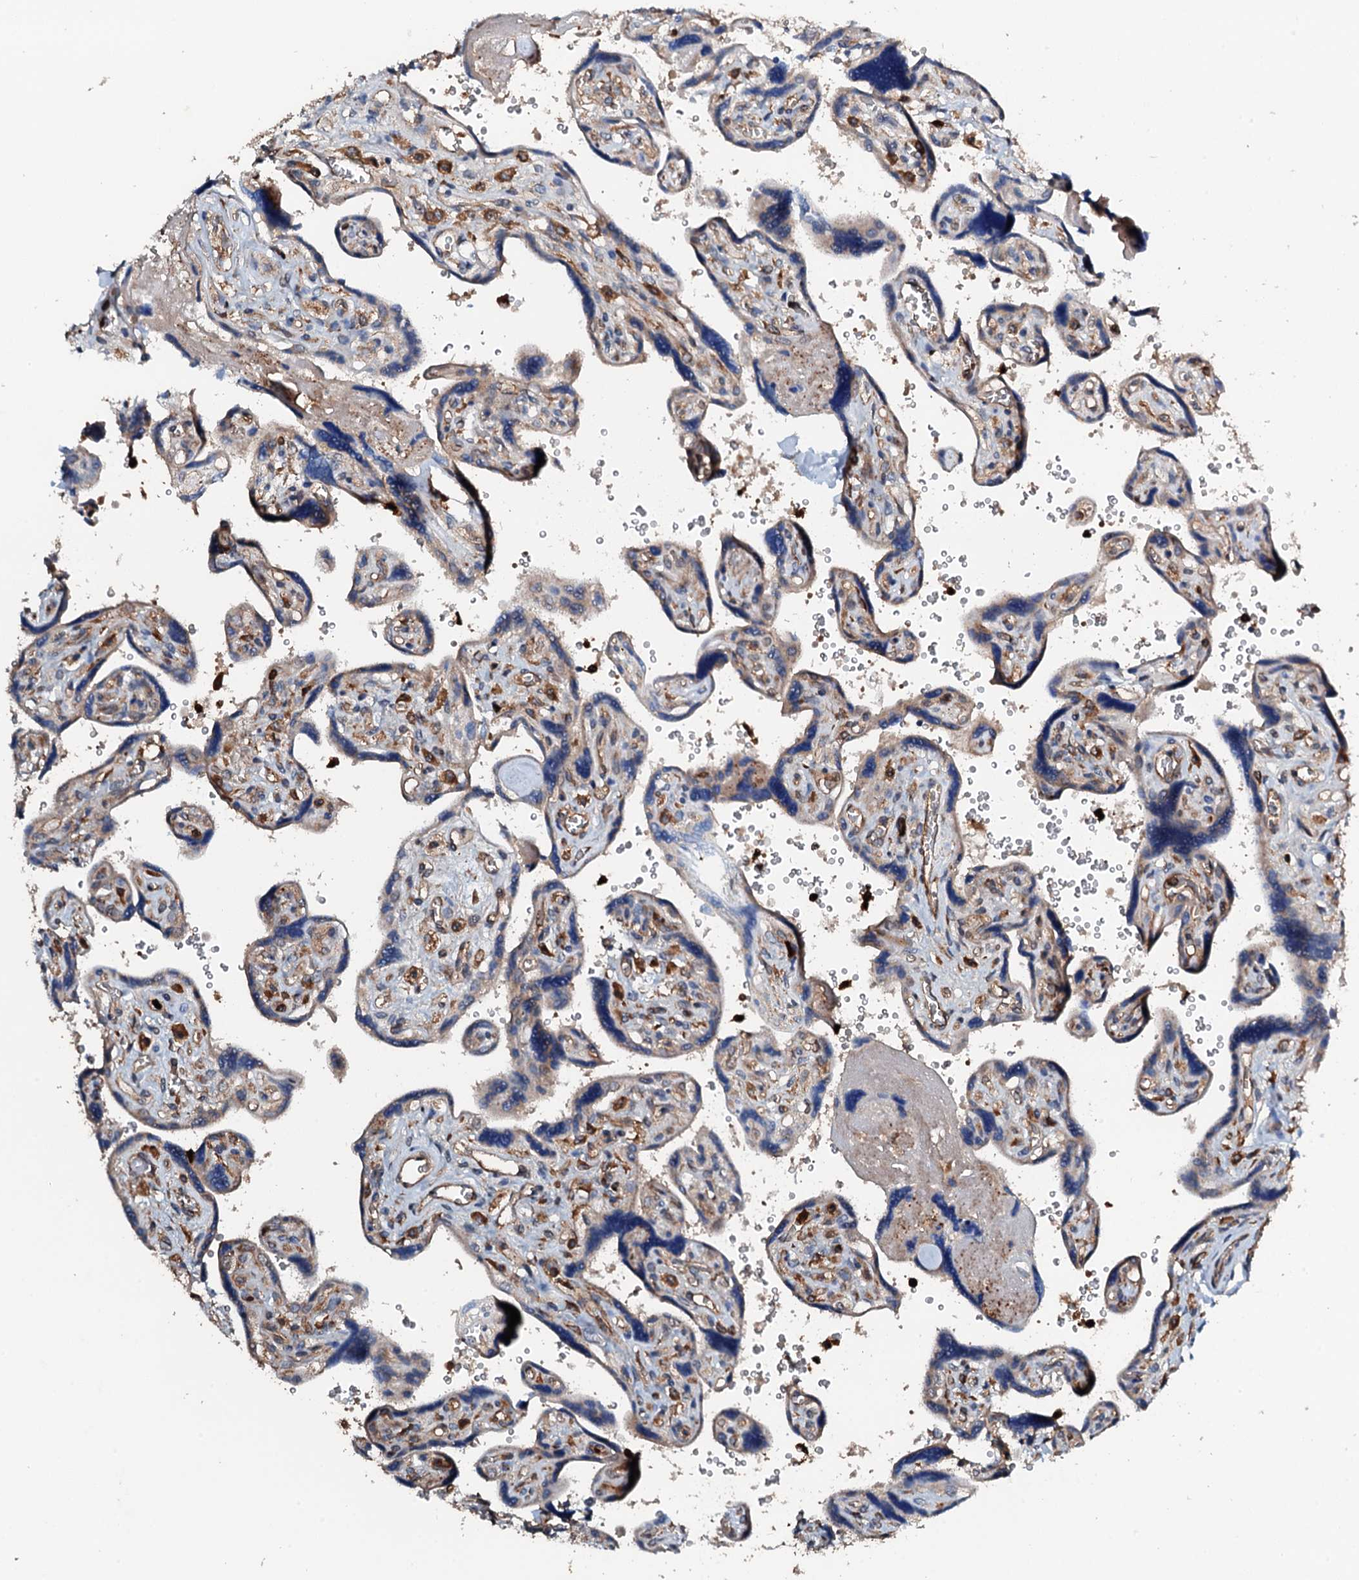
{"staining": {"intensity": "moderate", "quantity": "25%-75%", "location": "cytoplasmic/membranous"}, "tissue": "placenta", "cell_type": "Trophoblastic cells", "image_type": "normal", "snomed": [{"axis": "morphology", "description": "Normal tissue, NOS"}, {"axis": "topography", "description": "Placenta"}], "caption": "High-power microscopy captured an immunohistochemistry histopathology image of unremarkable placenta, revealing moderate cytoplasmic/membranous staining in about 25%-75% of trophoblastic cells.", "gene": "GRK2", "patient": {"sex": "female", "age": 39}}